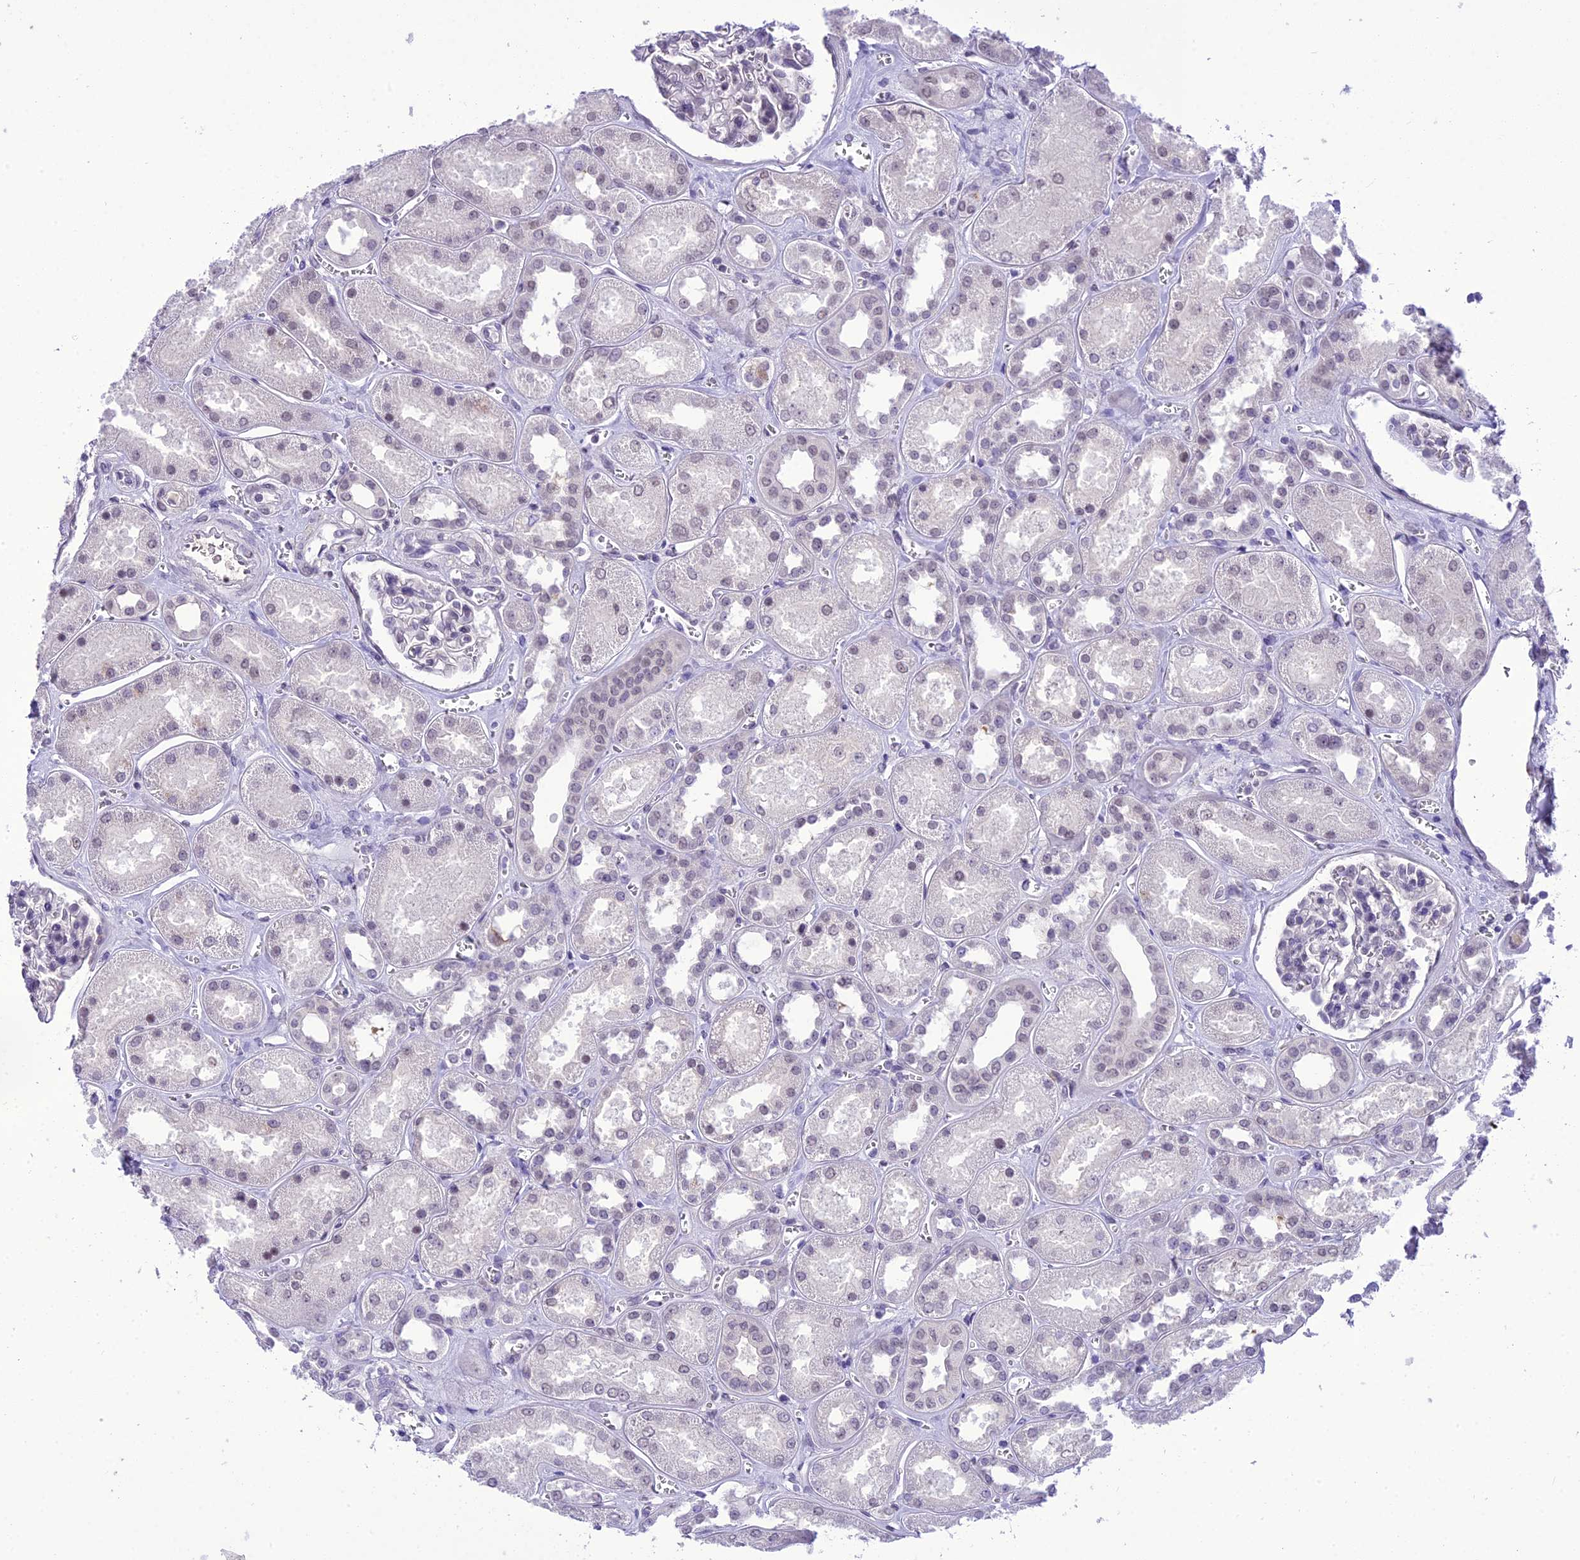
{"staining": {"intensity": "negative", "quantity": "none", "location": "none"}, "tissue": "kidney", "cell_type": "Cells in glomeruli", "image_type": "normal", "snomed": [{"axis": "morphology", "description": "Normal tissue, NOS"}, {"axis": "morphology", "description": "Adenocarcinoma, NOS"}, {"axis": "topography", "description": "Kidney"}], "caption": "Immunohistochemical staining of normal human kidney shows no significant staining in cells in glomeruli. (Stains: DAB (3,3'-diaminobenzidine) immunohistochemistry with hematoxylin counter stain, Microscopy: brightfield microscopy at high magnification).", "gene": "SH3RF3", "patient": {"sex": "female", "age": 68}}